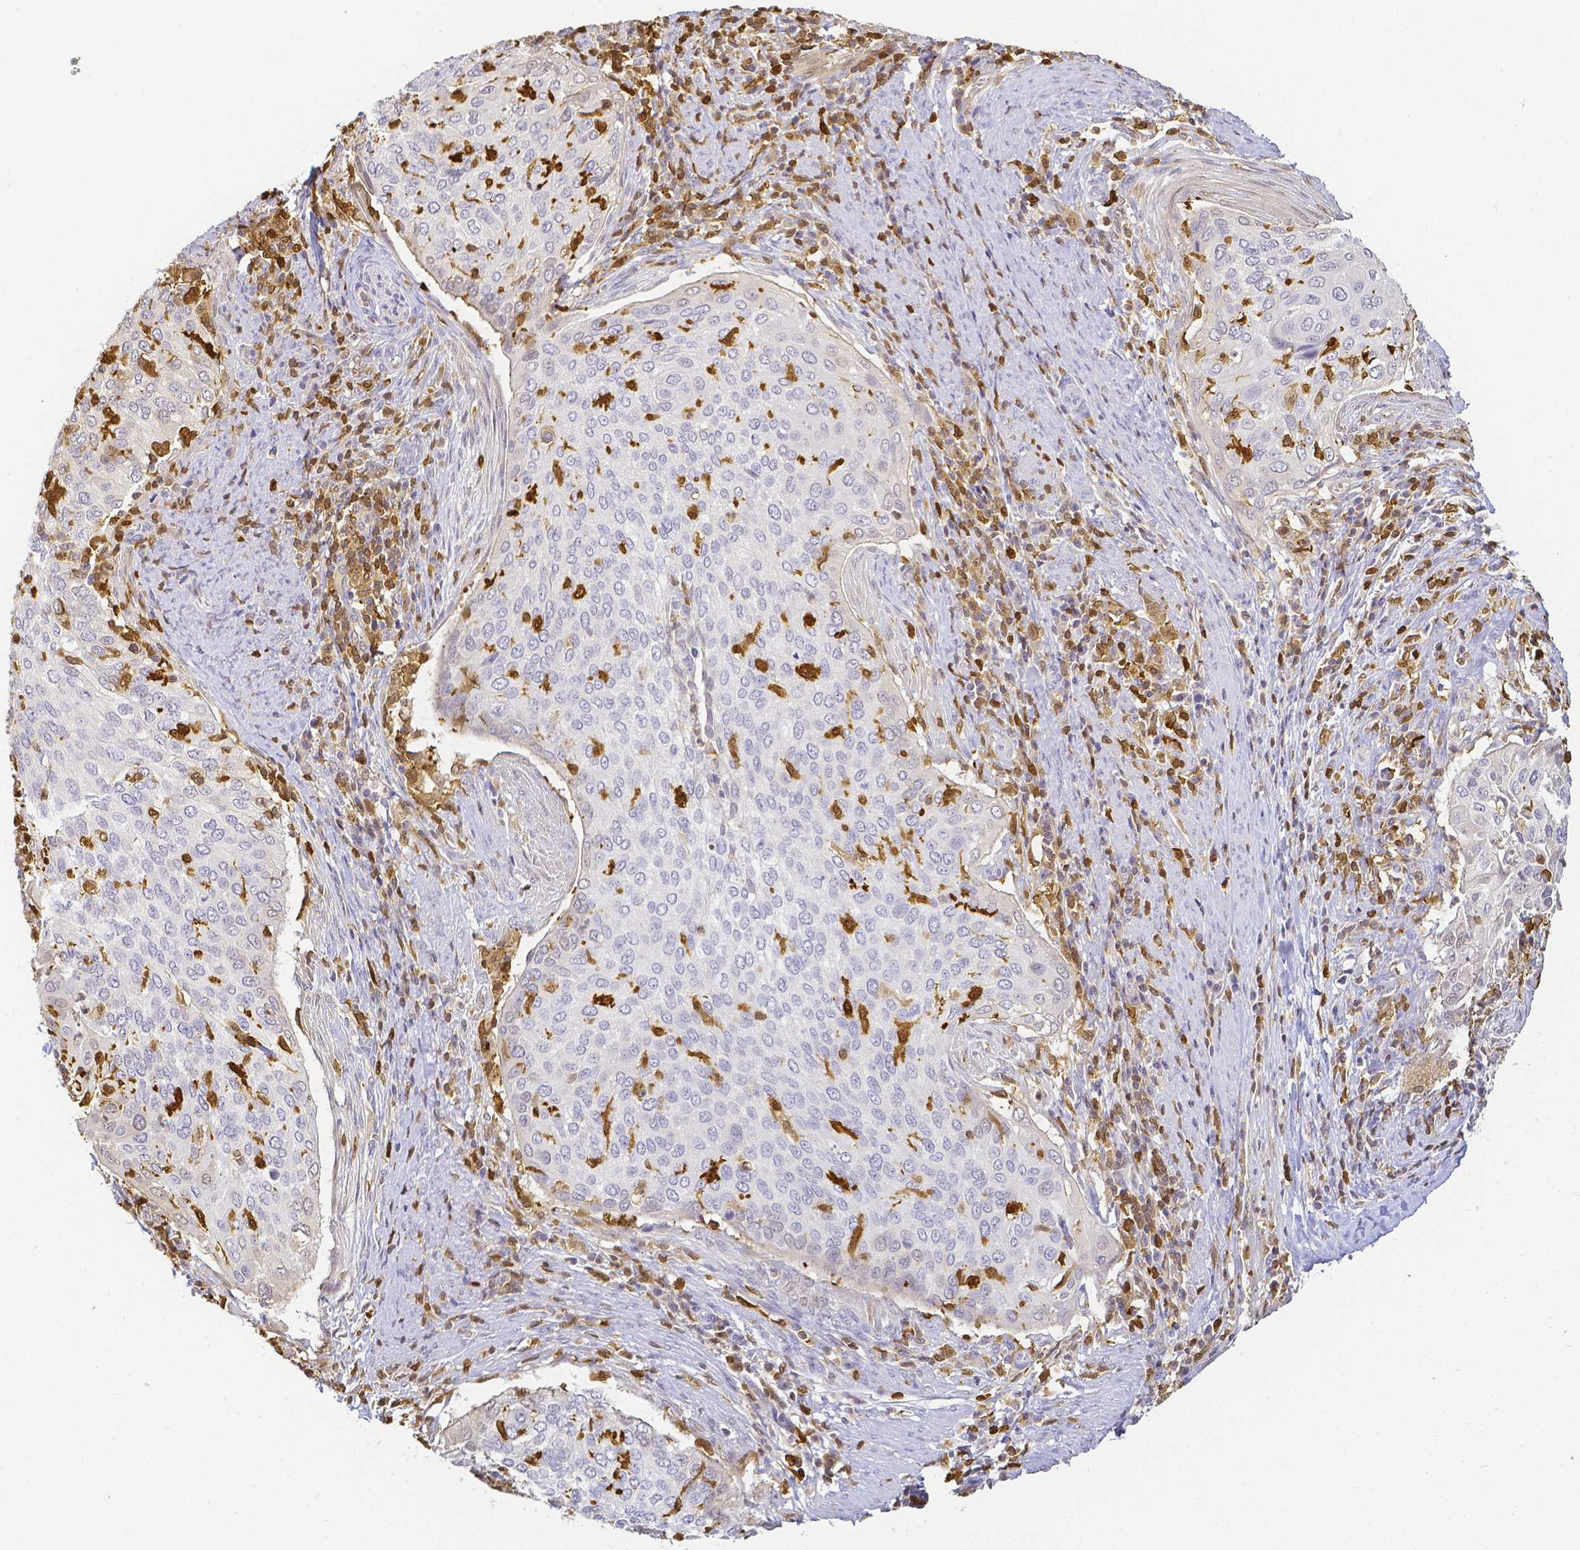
{"staining": {"intensity": "negative", "quantity": "none", "location": "none"}, "tissue": "cervical cancer", "cell_type": "Tumor cells", "image_type": "cancer", "snomed": [{"axis": "morphology", "description": "Squamous cell carcinoma, NOS"}, {"axis": "topography", "description": "Cervix"}], "caption": "An immunohistochemistry (IHC) micrograph of squamous cell carcinoma (cervical) is shown. There is no staining in tumor cells of squamous cell carcinoma (cervical).", "gene": "COTL1", "patient": {"sex": "female", "age": 38}}